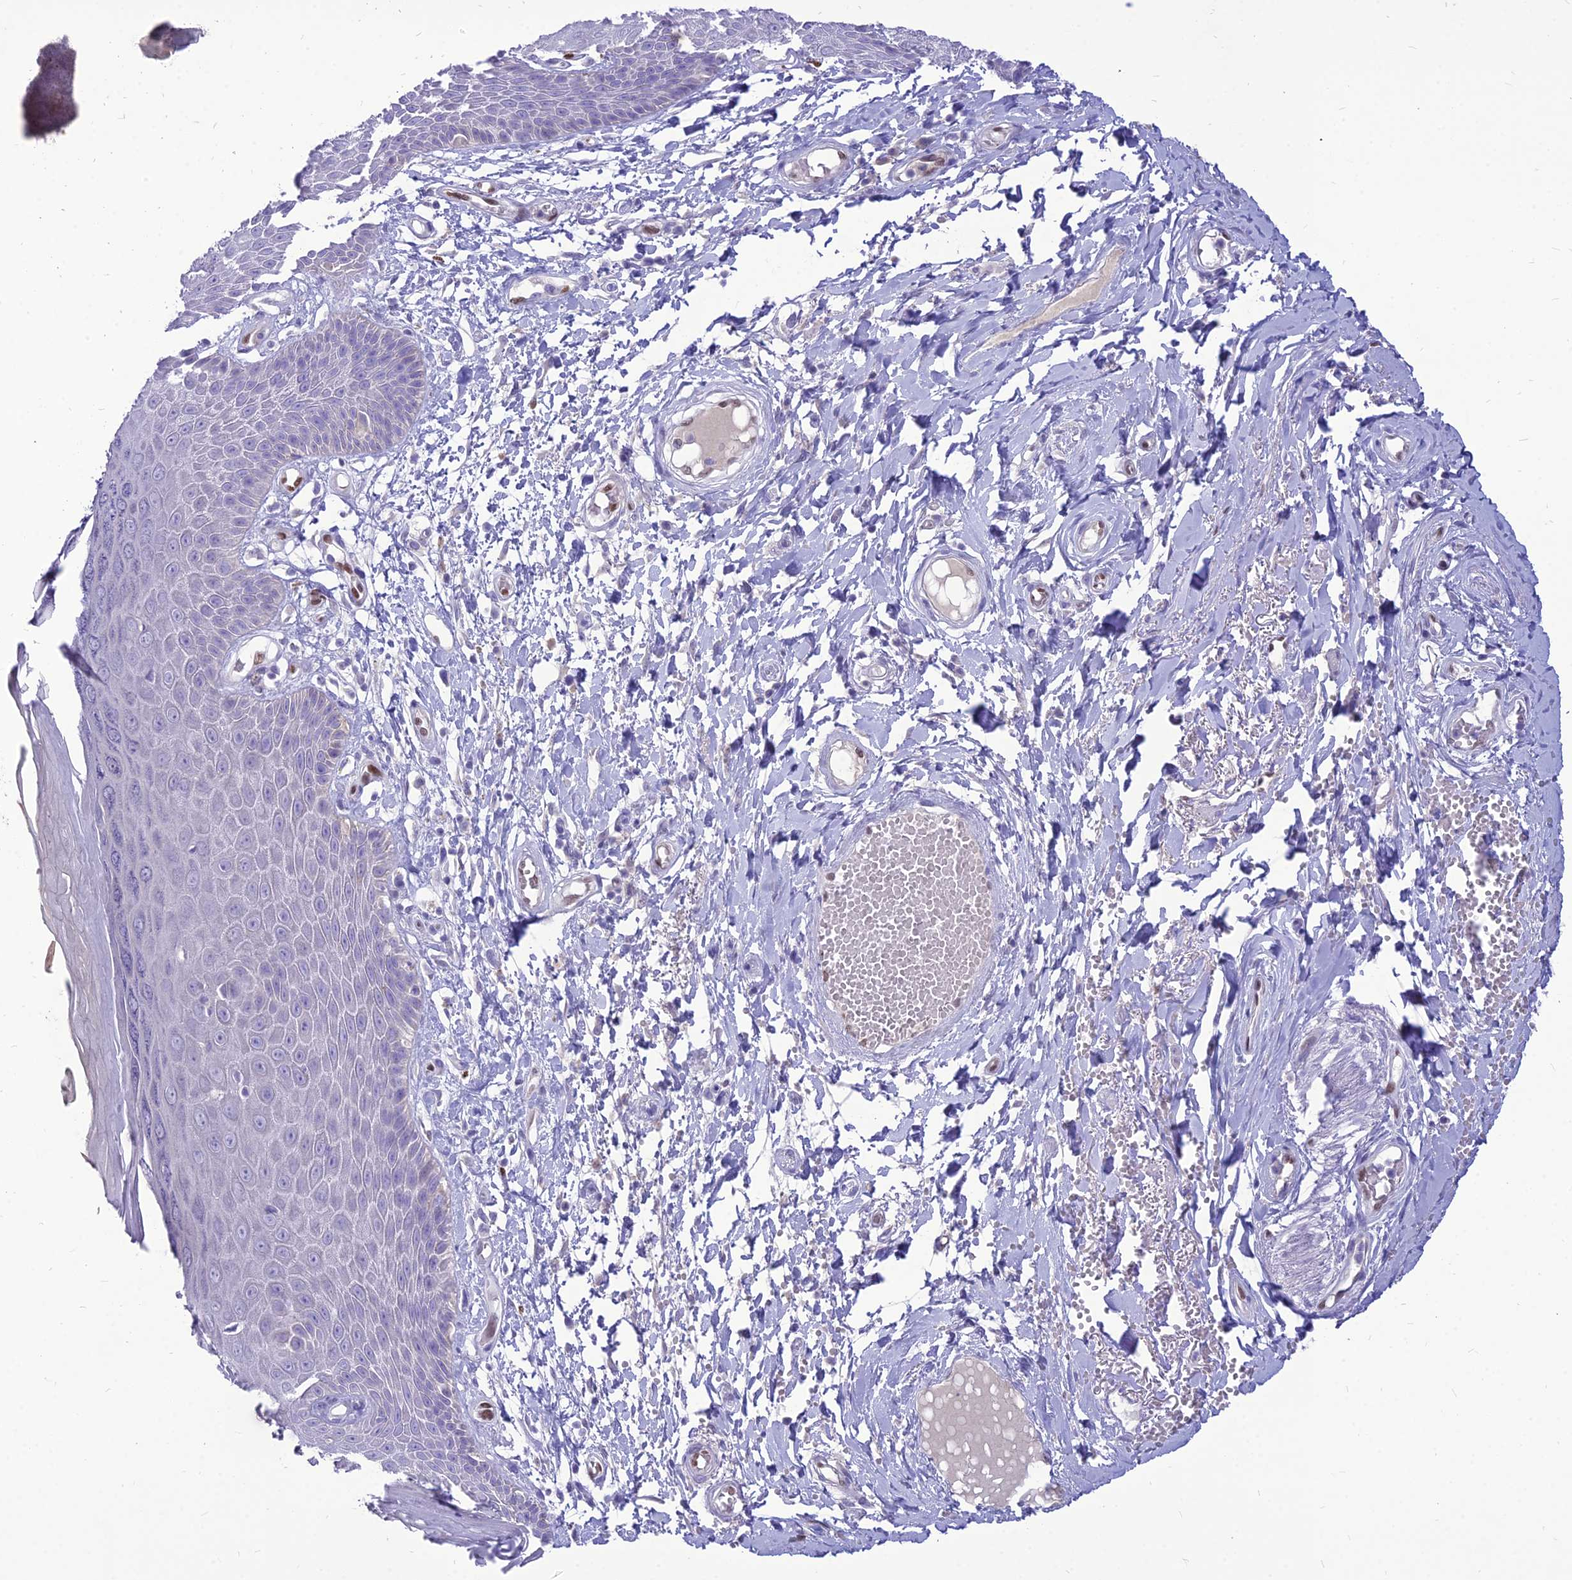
{"staining": {"intensity": "moderate", "quantity": "<25%", "location": "cytoplasmic/membranous"}, "tissue": "skin", "cell_type": "Epidermal cells", "image_type": "normal", "snomed": [{"axis": "morphology", "description": "Normal tissue, NOS"}, {"axis": "topography", "description": "Anal"}], "caption": "Protein staining of benign skin demonstrates moderate cytoplasmic/membranous expression in approximately <25% of epidermal cells.", "gene": "NOVA2", "patient": {"sex": "male", "age": 78}}